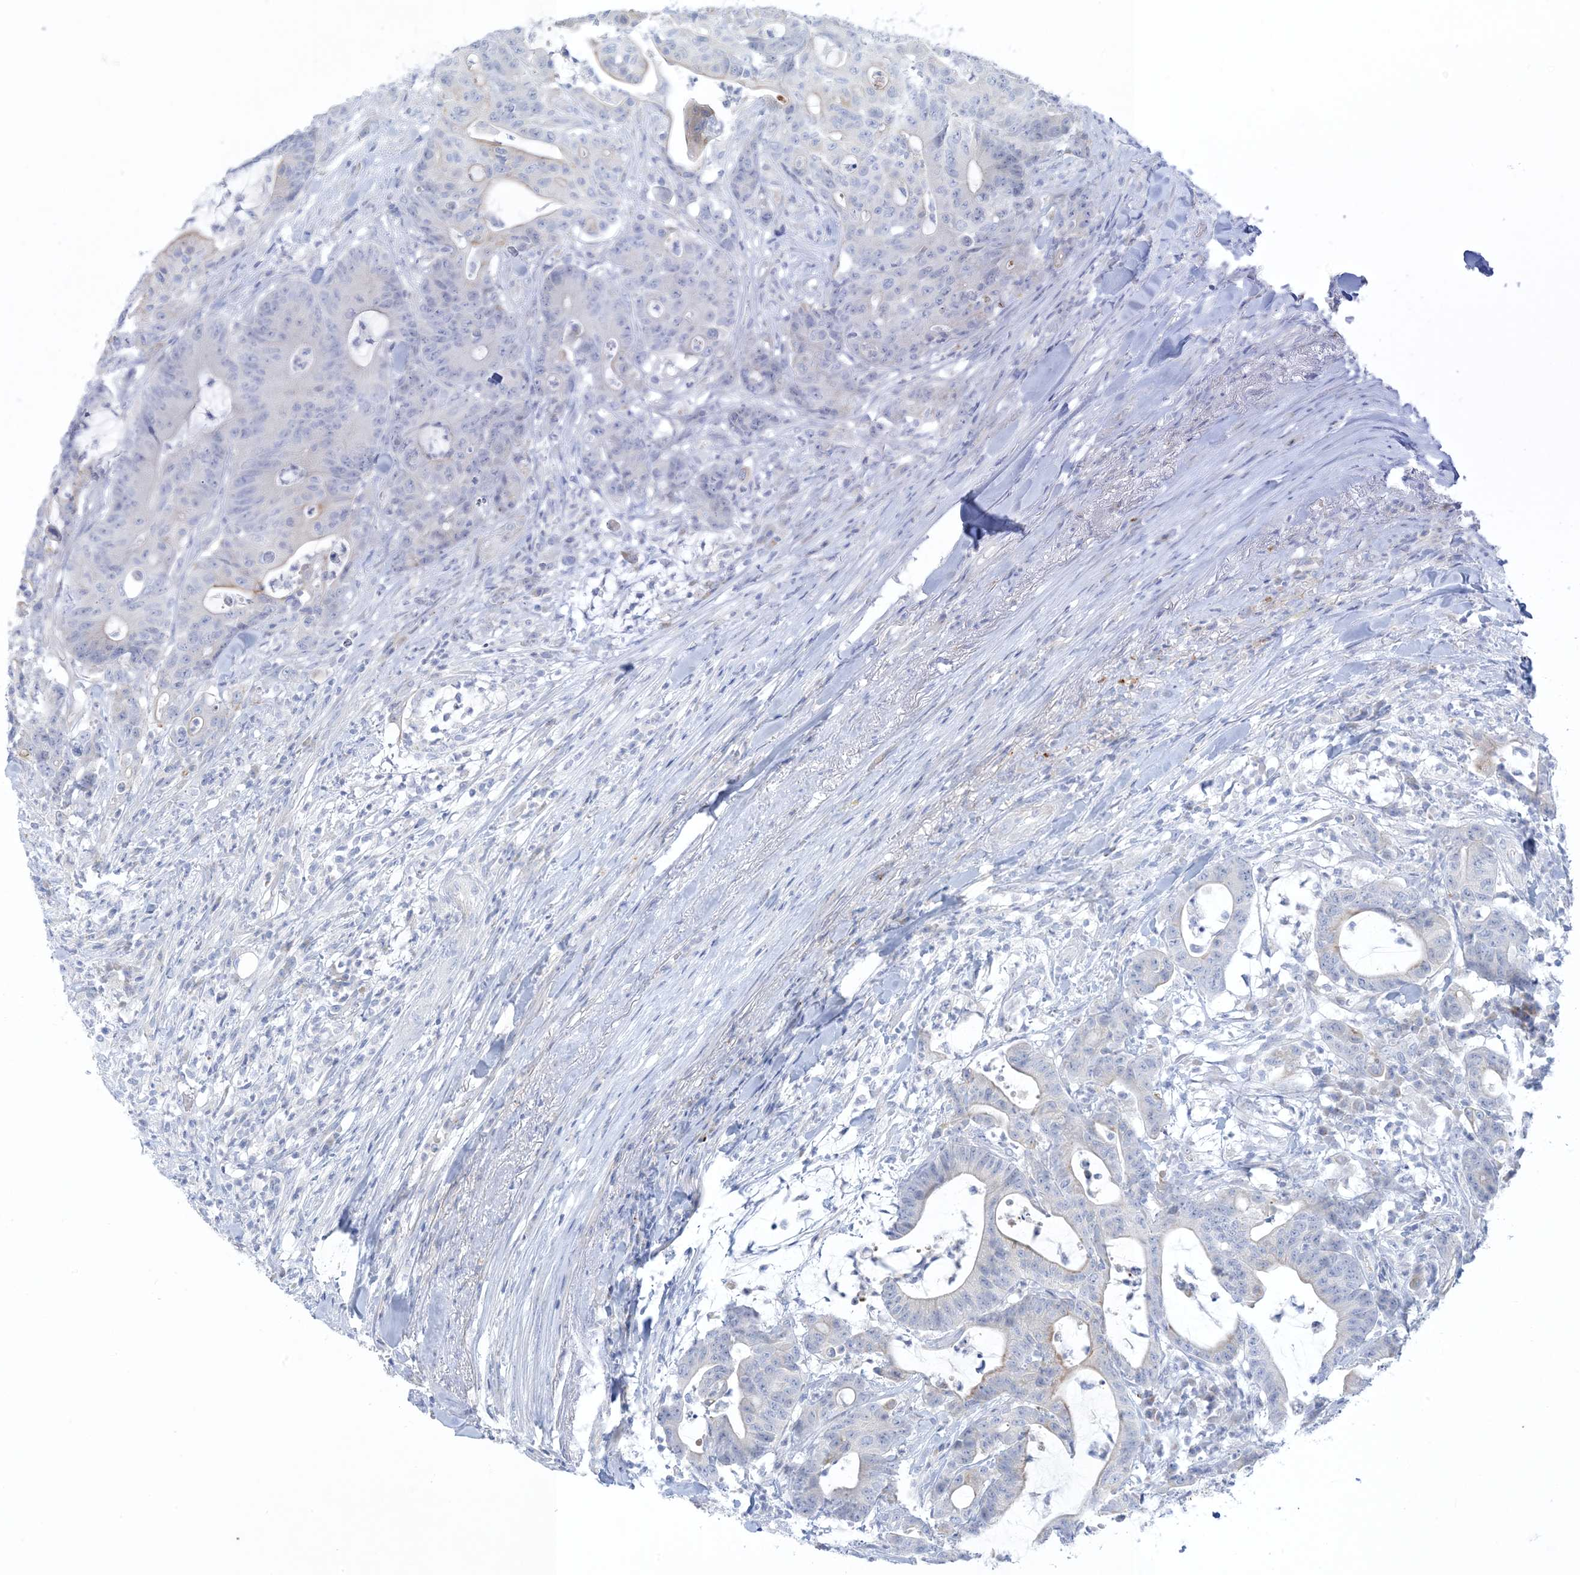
{"staining": {"intensity": "negative", "quantity": "none", "location": "none"}, "tissue": "colorectal cancer", "cell_type": "Tumor cells", "image_type": "cancer", "snomed": [{"axis": "morphology", "description": "Adenocarcinoma, NOS"}, {"axis": "topography", "description": "Colon"}], "caption": "High power microscopy histopathology image of an immunohistochemistry image of colorectal cancer (adenocarcinoma), revealing no significant staining in tumor cells.", "gene": "XIRP2", "patient": {"sex": "female", "age": 84}}